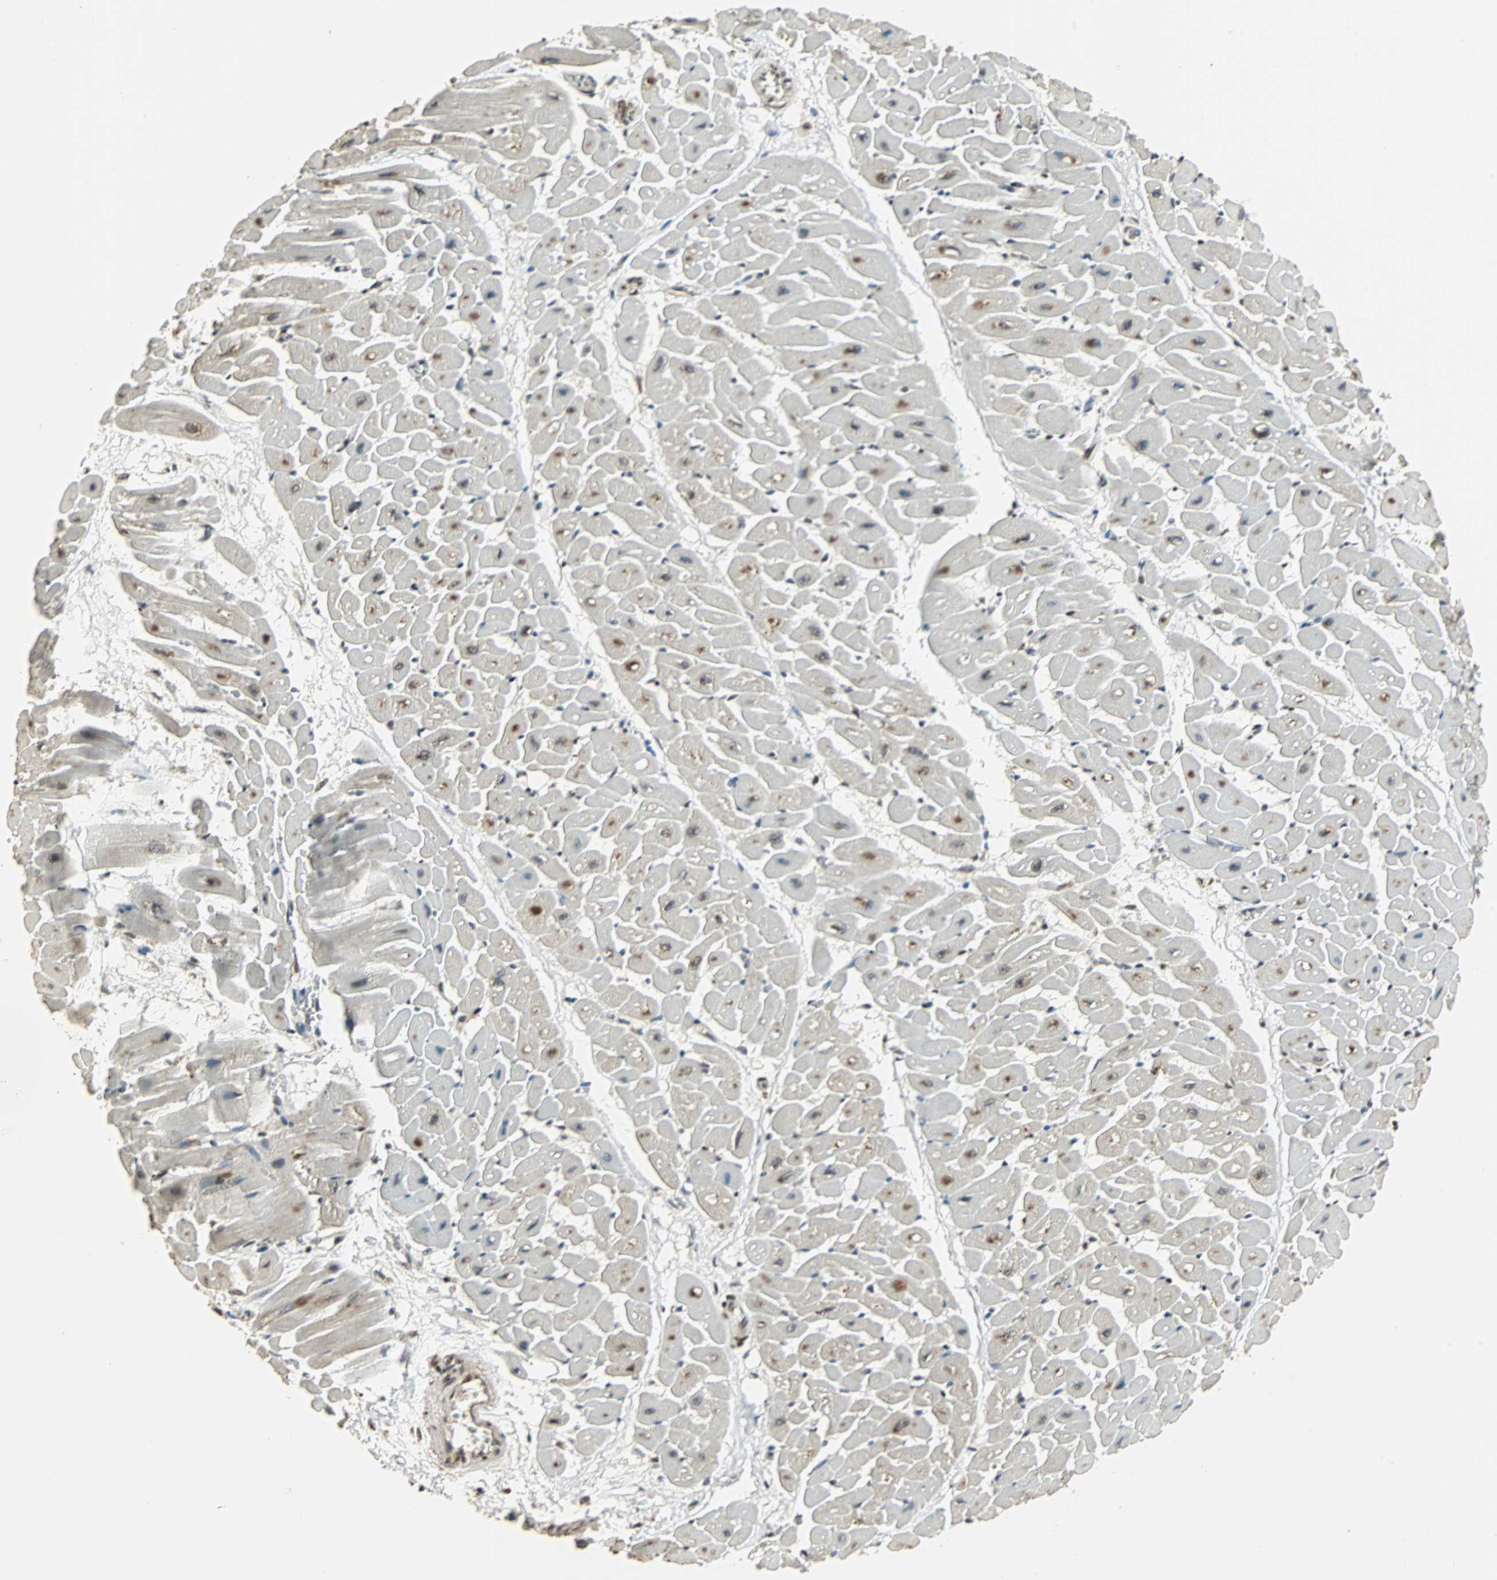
{"staining": {"intensity": "moderate", "quantity": ">75%", "location": "cytoplasmic/membranous"}, "tissue": "heart muscle", "cell_type": "Cardiomyocytes", "image_type": "normal", "snomed": [{"axis": "morphology", "description": "Normal tissue, NOS"}, {"axis": "topography", "description": "Heart"}], "caption": "DAB immunohistochemical staining of unremarkable human heart muscle shows moderate cytoplasmic/membranous protein staining in about >75% of cardiomyocytes.", "gene": "MED4", "patient": {"sex": "male", "age": 45}}